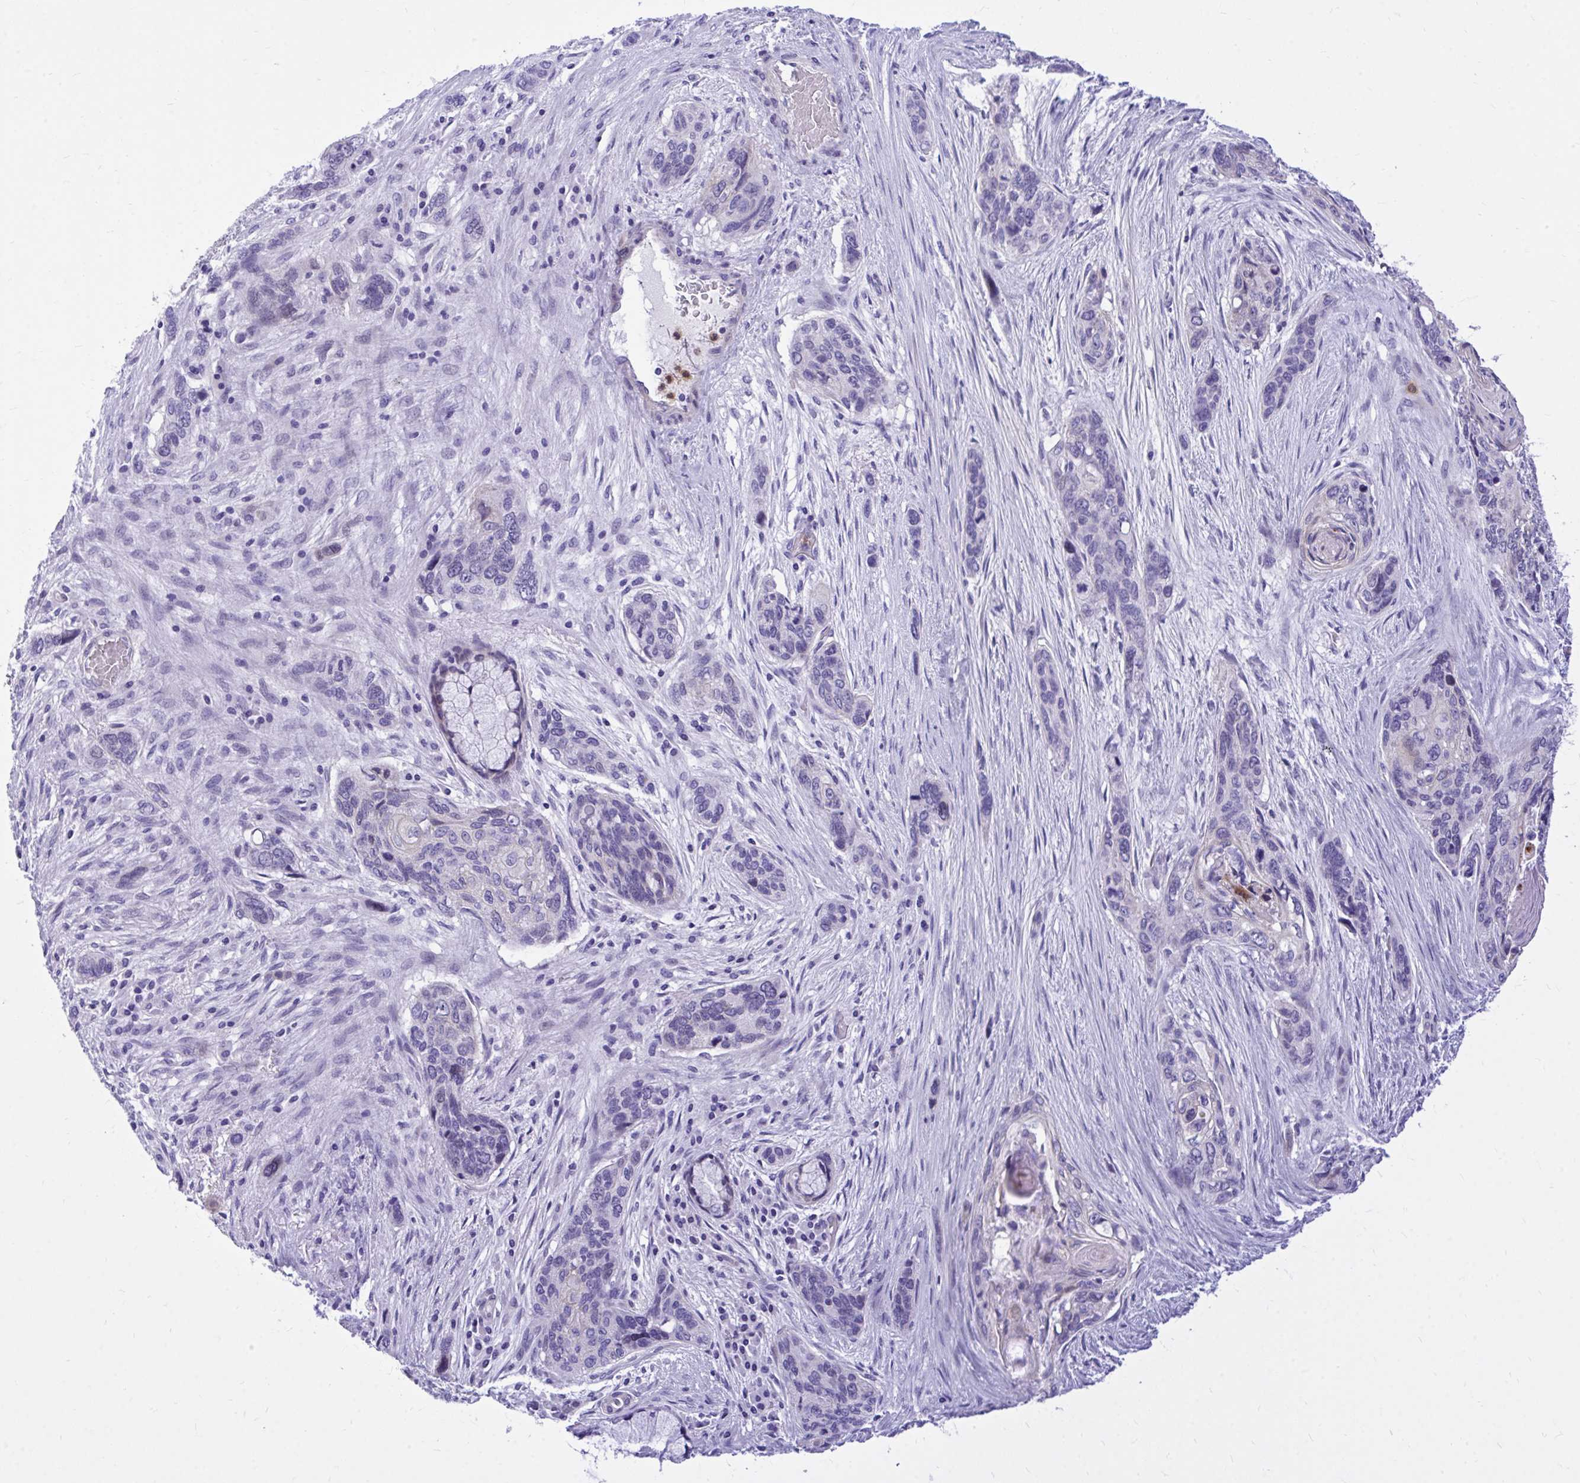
{"staining": {"intensity": "negative", "quantity": "none", "location": "none"}, "tissue": "lung cancer", "cell_type": "Tumor cells", "image_type": "cancer", "snomed": [{"axis": "morphology", "description": "Squamous cell carcinoma, NOS"}, {"axis": "morphology", "description": "Squamous cell carcinoma, metastatic, NOS"}, {"axis": "topography", "description": "Lymph node"}, {"axis": "topography", "description": "Lung"}], "caption": "High magnification brightfield microscopy of lung metastatic squamous cell carcinoma stained with DAB (3,3'-diaminobenzidine) (brown) and counterstained with hematoxylin (blue): tumor cells show no significant staining.", "gene": "ADAMTSL1", "patient": {"sex": "male", "age": 41}}